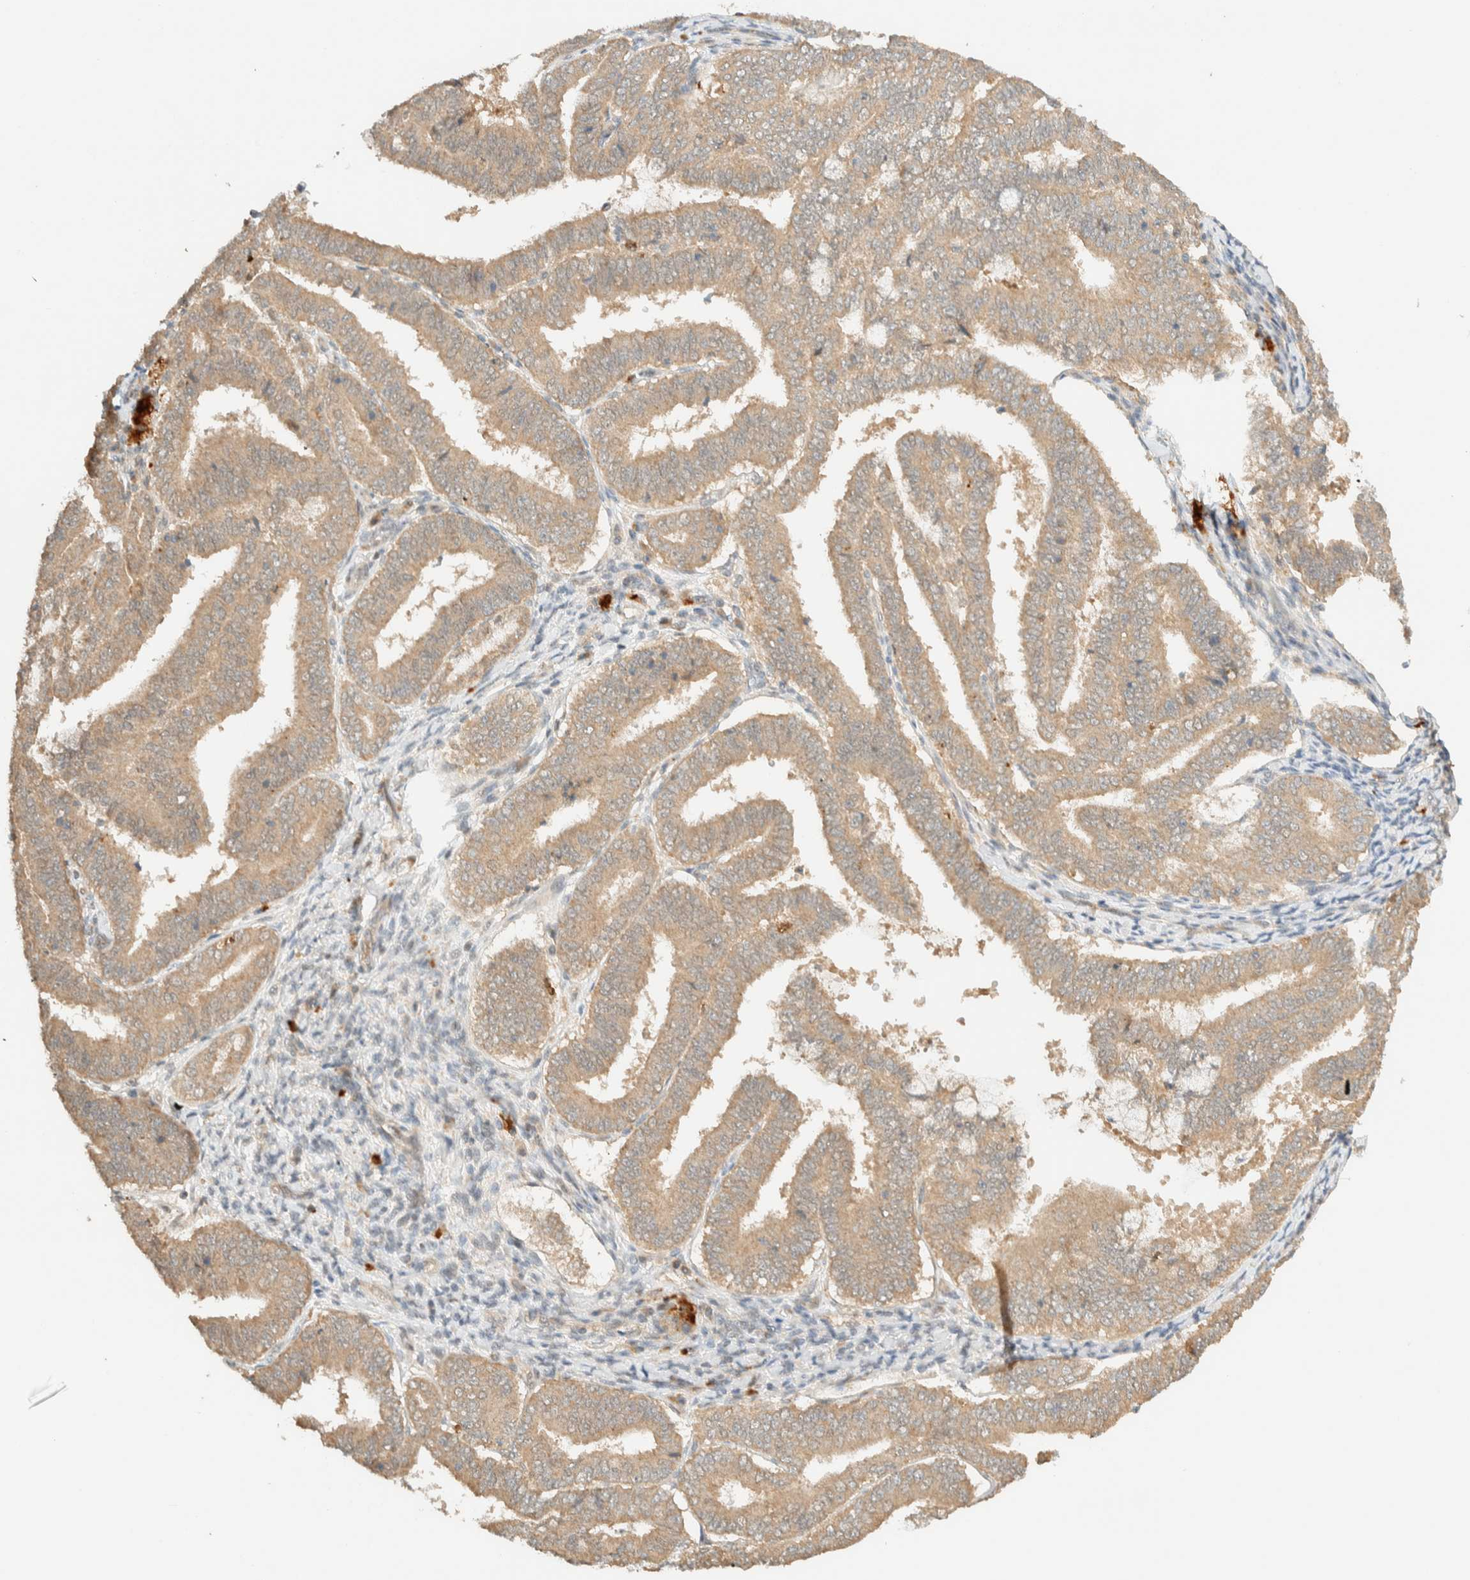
{"staining": {"intensity": "moderate", "quantity": ">75%", "location": "cytoplasmic/membranous"}, "tissue": "endometrial cancer", "cell_type": "Tumor cells", "image_type": "cancer", "snomed": [{"axis": "morphology", "description": "Adenocarcinoma, NOS"}, {"axis": "topography", "description": "Endometrium"}], "caption": "High-power microscopy captured an IHC micrograph of endometrial adenocarcinoma, revealing moderate cytoplasmic/membranous expression in approximately >75% of tumor cells.", "gene": "ZBTB34", "patient": {"sex": "female", "age": 63}}